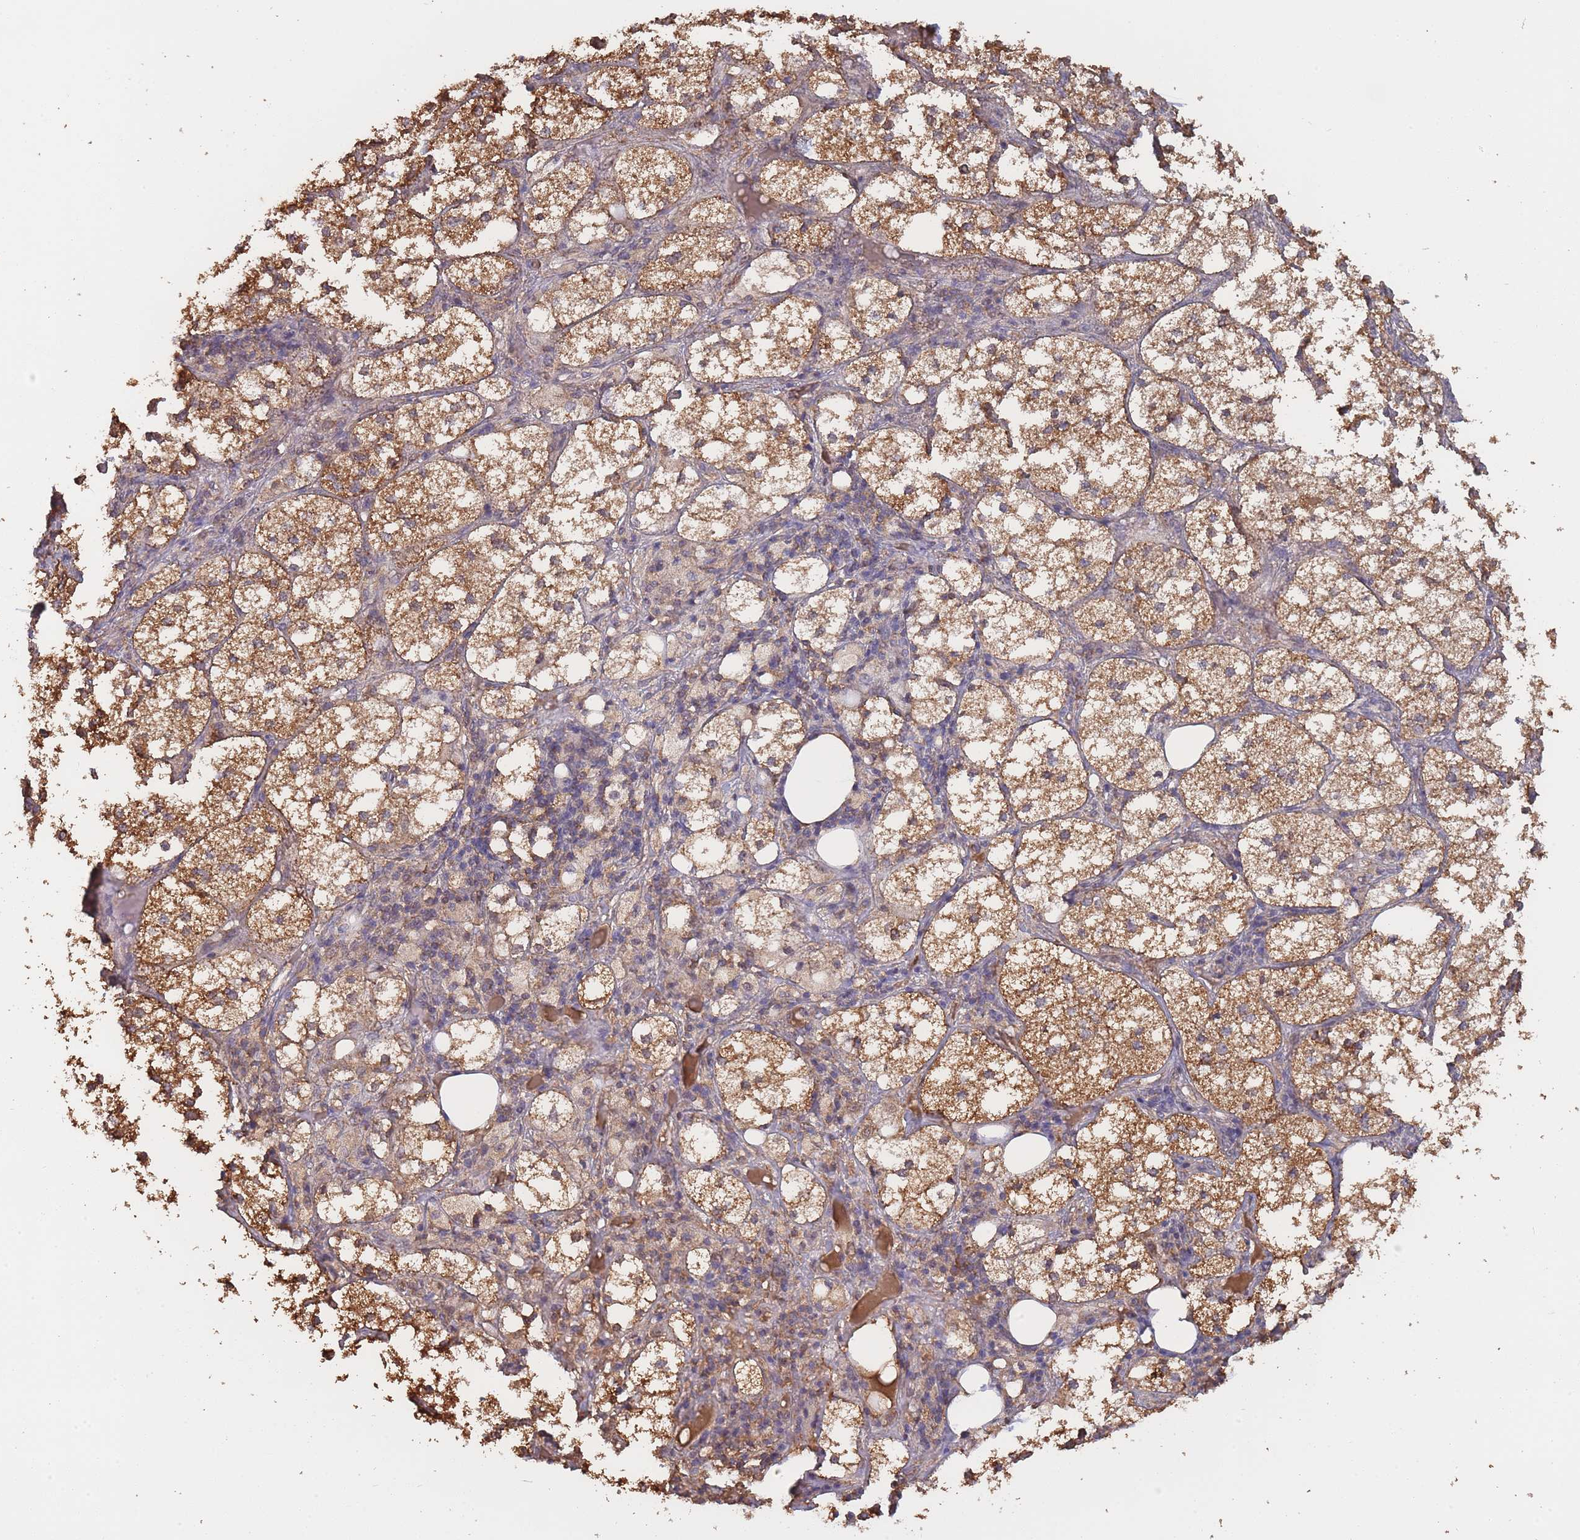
{"staining": {"intensity": "moderate", "quantity": ">75%", "location": "cytoplasmic/membranous"}, "tissue": "adrenal gland", "cell_type": "Glandular cells", "image_type": "normal", "snomed": [{"axis": "morphology", "description": "Normal tissue, NOS"}, {"axis": "topography", "description": "Adrenal gland"}], "caption": "Immunohistochemical staining of benign adrenal gland reveals moderate cytoplasmic/membranous protein staining in approximately >75% of glandular cells.", "gene": "METRN", "patient": {"sex": "female", "age": 61}}